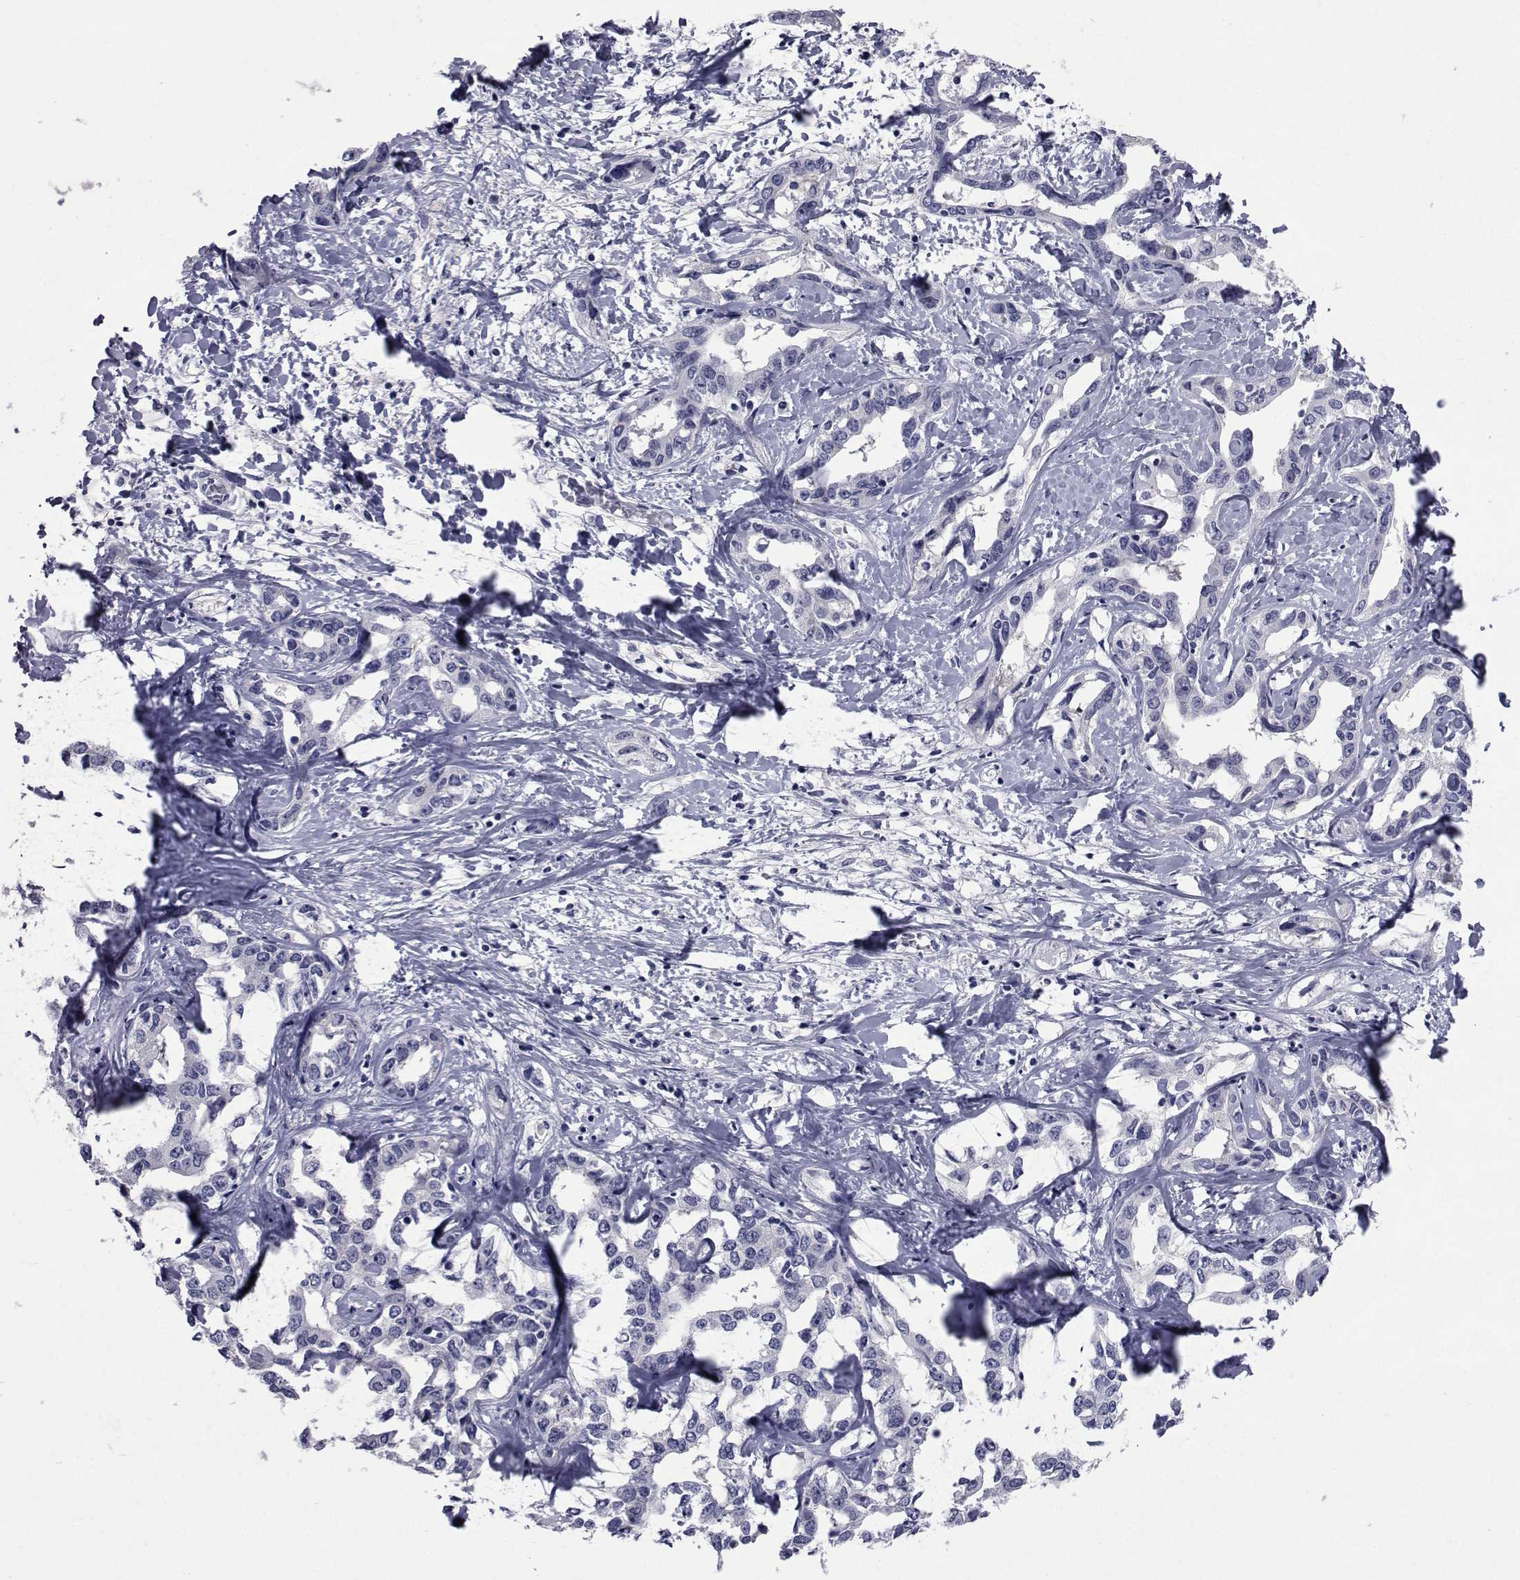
{"staining": {"intensity": "negative", "quantity": "none", "location": "none"}, "tissue": "liver cancer", "cell_type": "Tumor cells", "image_type": "cancer", "snomed": [{"axis": "morphology", "description": "Cholangiocarcinoma"}, {"axis": "topography", "description": "Liver"}], "caption": "Protein analysis of liver cancer demonstrates no significant staining in tumor cells.", "gene": "SEMA5B", "patient": {"sex": "male", "age": 59}}